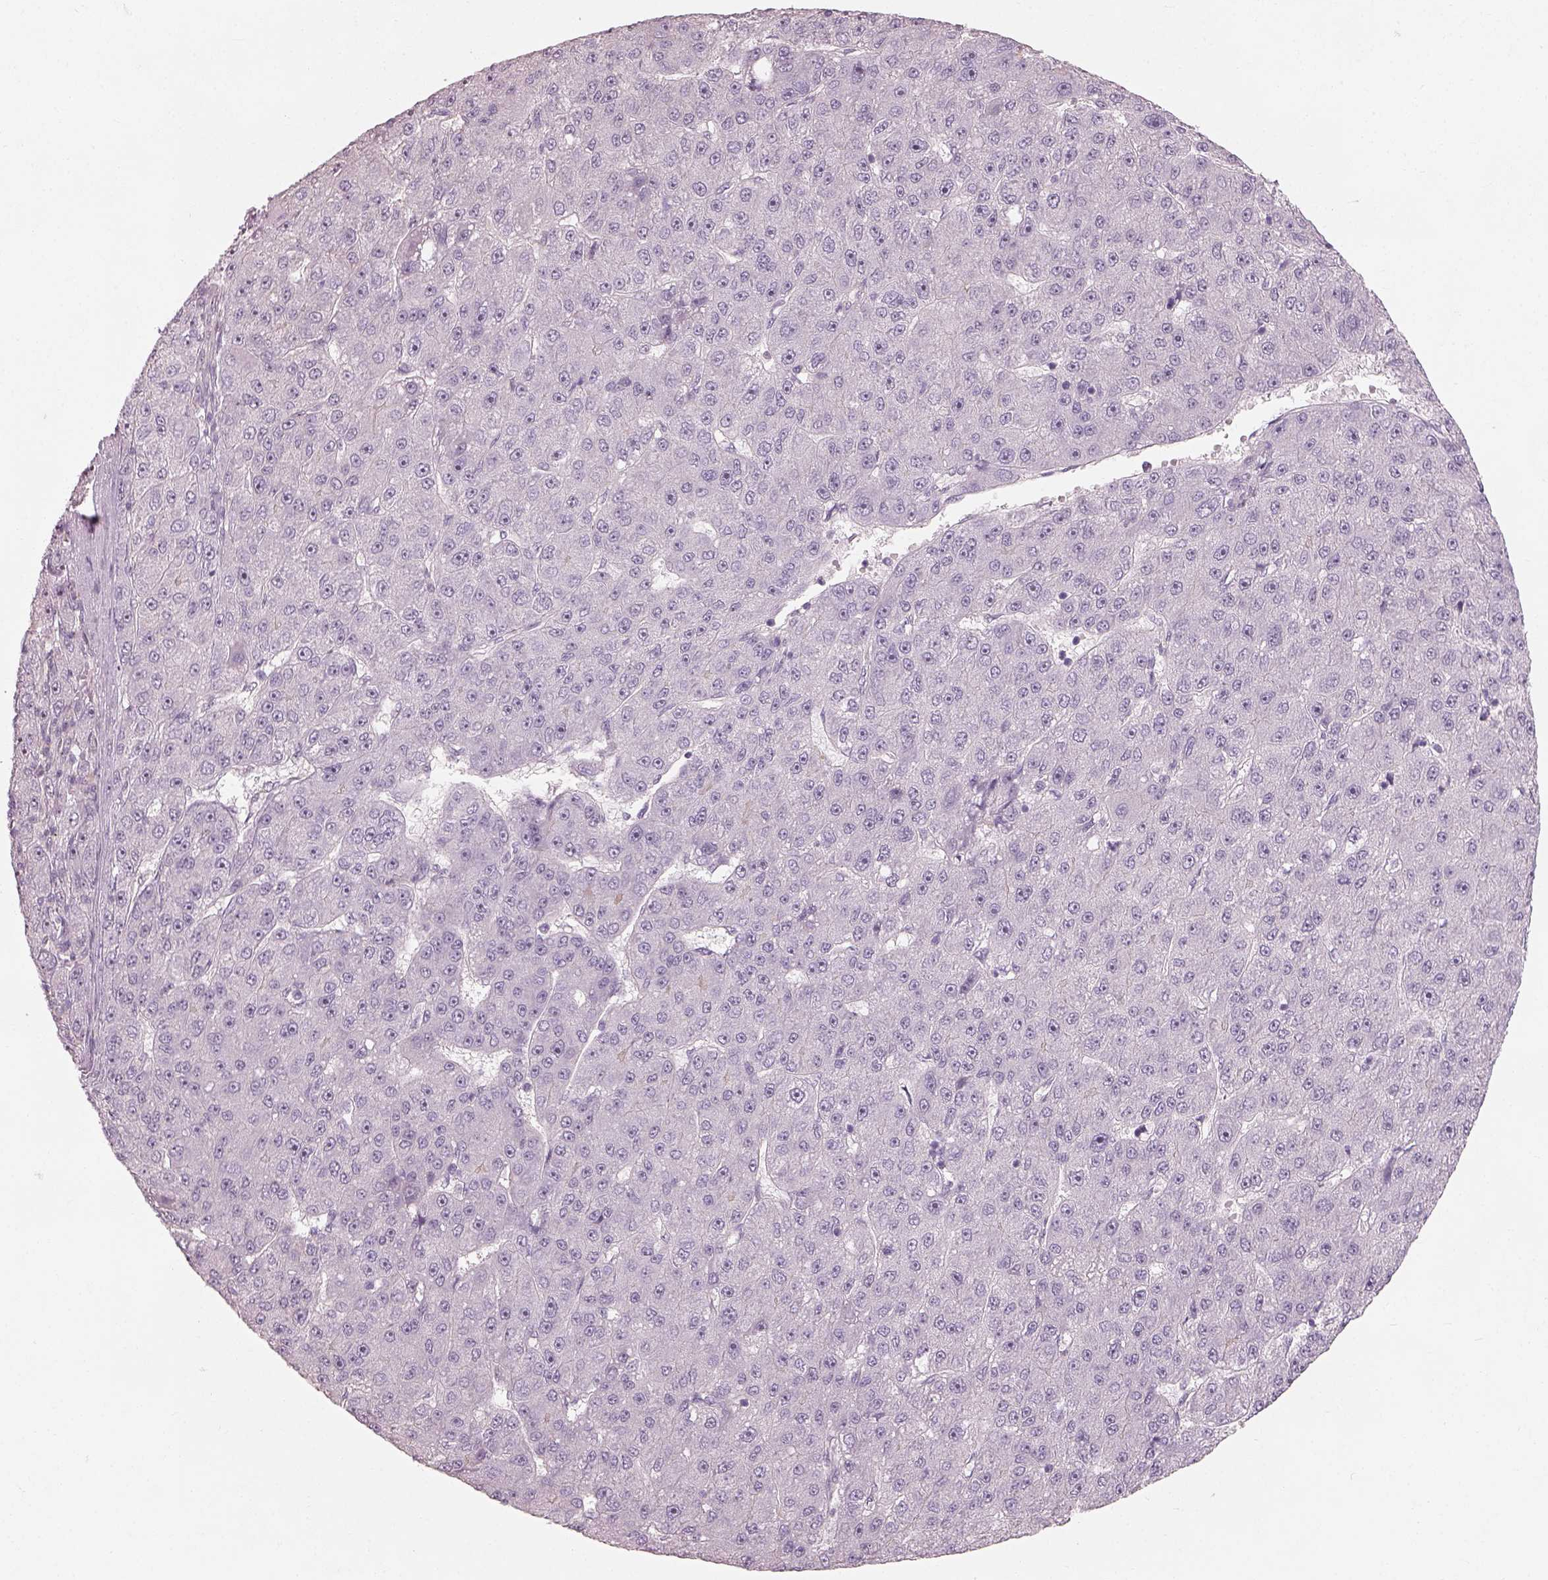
{"staining": {"intensity": "negative", "quantity": "none", "location": "none"}, "tissue": "liver cancer", "cell_type": "Tumor cells", "image_type": "cancer", "snomed": [{"axis": "morphology", "description": "Carcinoma, Hepatocellular, NOS"}, {"axis": "topography", "description": "Liver"}], "caption": "Liver cancer (hepatocellular carcinoma) was stained to show a protein in brown. There is no significant positivity in tumor cells. (DAB (3,3'-diaminobenzidine) immunohistochemistry, high magnification).", "gene": "CDS1", "patient": {"sex": "male", "age": 67}}